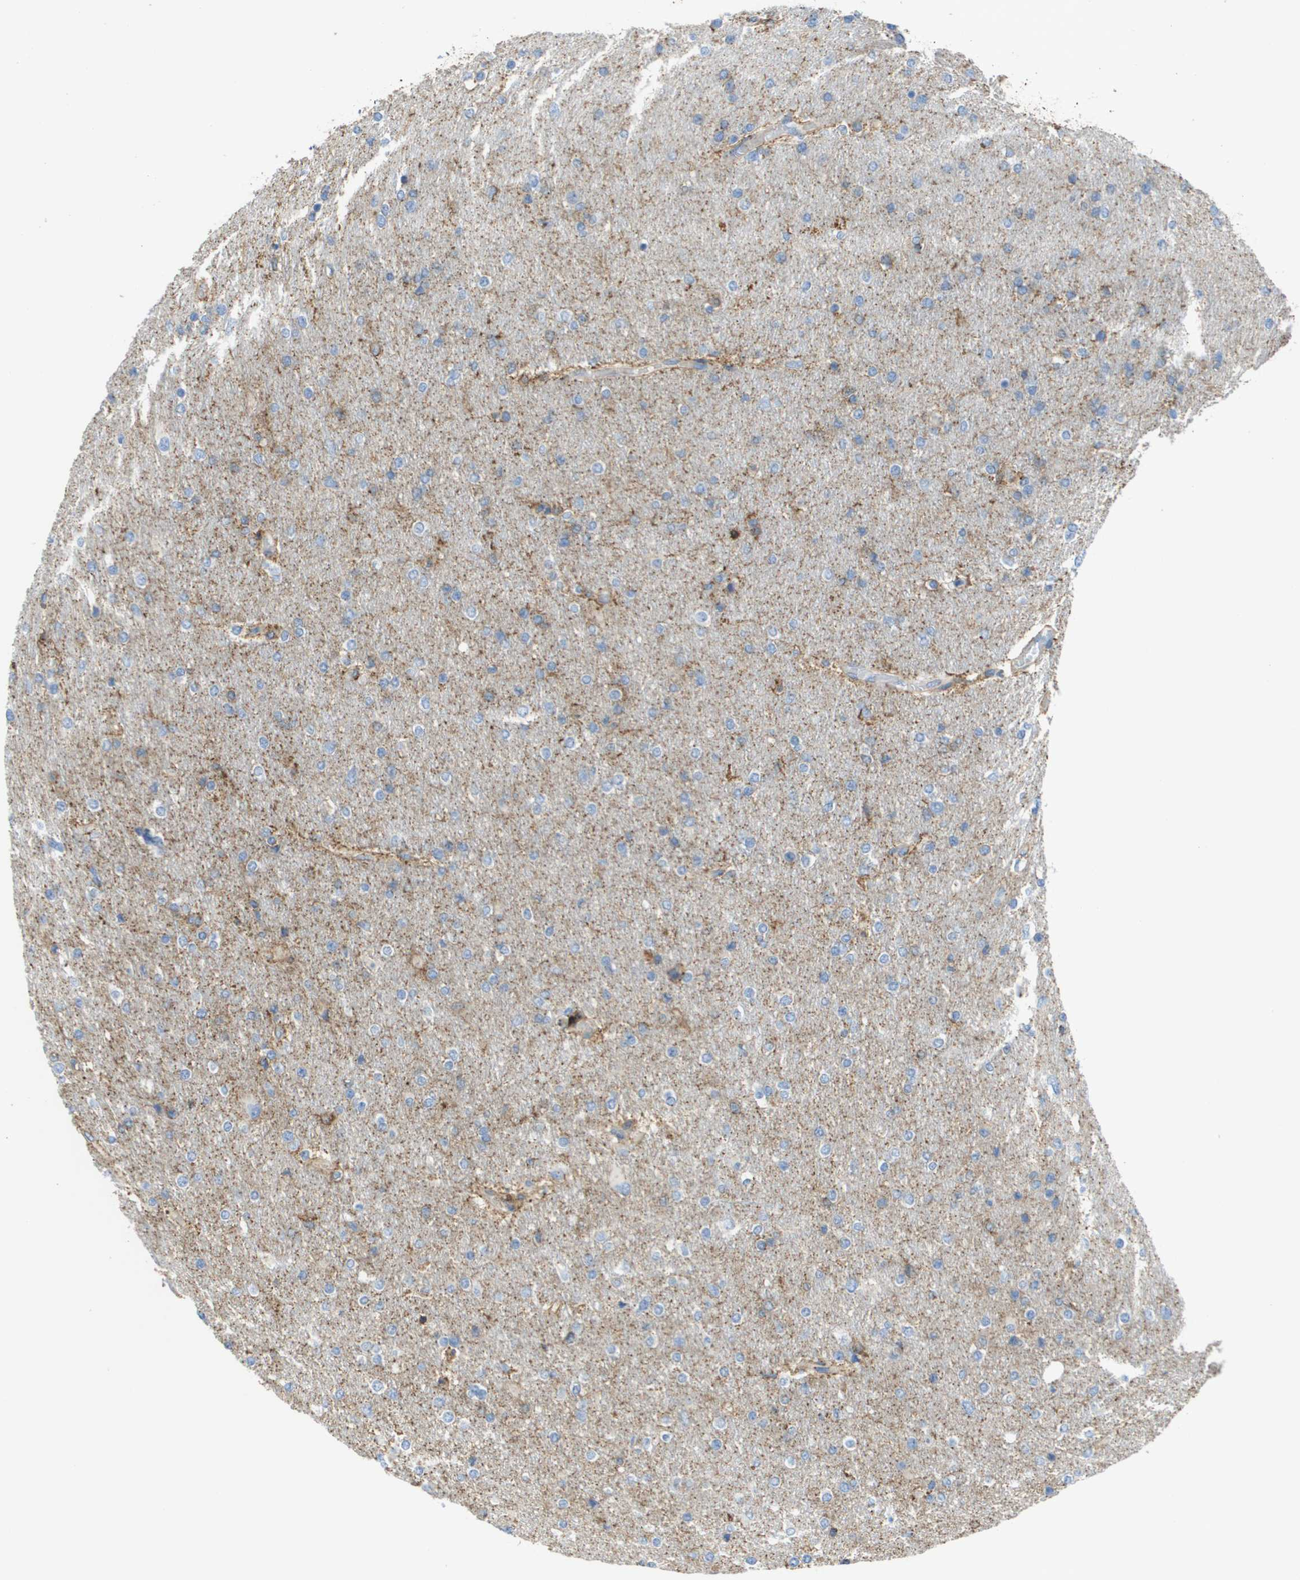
{"staining": {"intensity": "negative", "quantity": "none", "location": "none"}, "tissue": "glioma", "cell_type": "Tumor cells", "image_type": "cancer", "snomed": [{"axis": "morphology", "description": "Glioma, malignant, High grade"}, {"axis": "topography", "description": "Cerebral cortex"}], "caption": "Tumor cells show no significant protein staining in malignant glioma (high-grade). The staining was performed using DAB (3,3'-diaminobenzidine) to visualize the protein expression in brown, while the nuclei were stained in blue with hematoxylin (Magnification: 20x).", "gene": "PASK", "patient": {"sex": "female", "age": 36}}